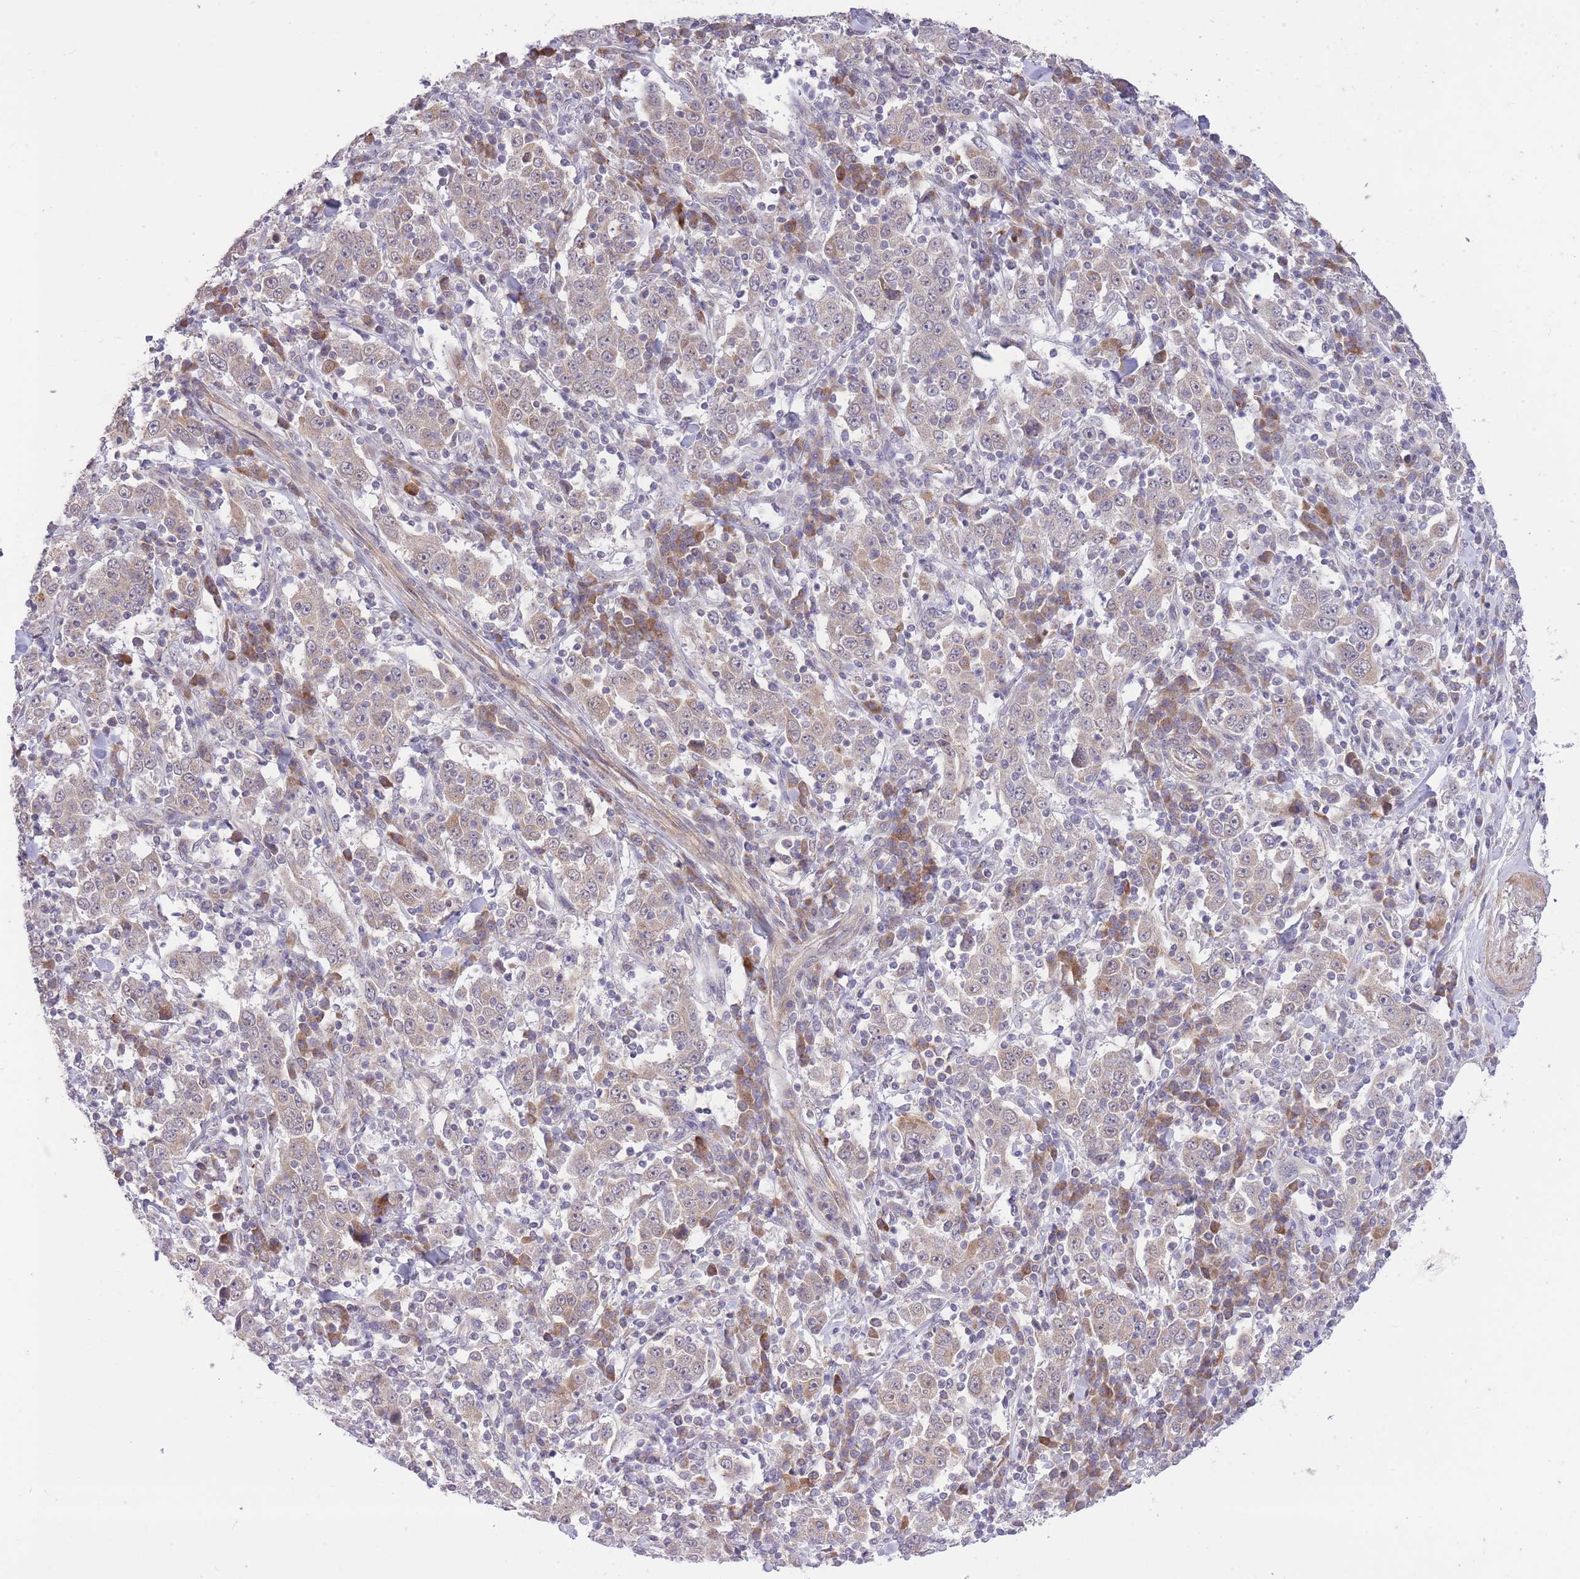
{"staining": {"intensity": "negative", "quantity": "none", "location": "none"}, "tissue": "stomach cancer", "cell_type": "Tumor cells", "image_type": "cancer", "snomed": [{"axis": "morphology", "description": "Normal tissue, NOS"}, {"axis": "morphology", "description": "Adenocarcinoma, NOS"}, {"axis": "topography", "description": "Stomach, upper"}, {"axis": "topography", "description": "Stomach"}], "caption": "Protein analysis of stomach cancer displays no significant staining in tumor cells. The staining is performed using DAB (3,3'-diaminobenzidine) brown chromogen with nuclei counter-stained in using hematoxylin.", "gene": "ELOA2", "patient": {"sex": "male", "age": 59}}